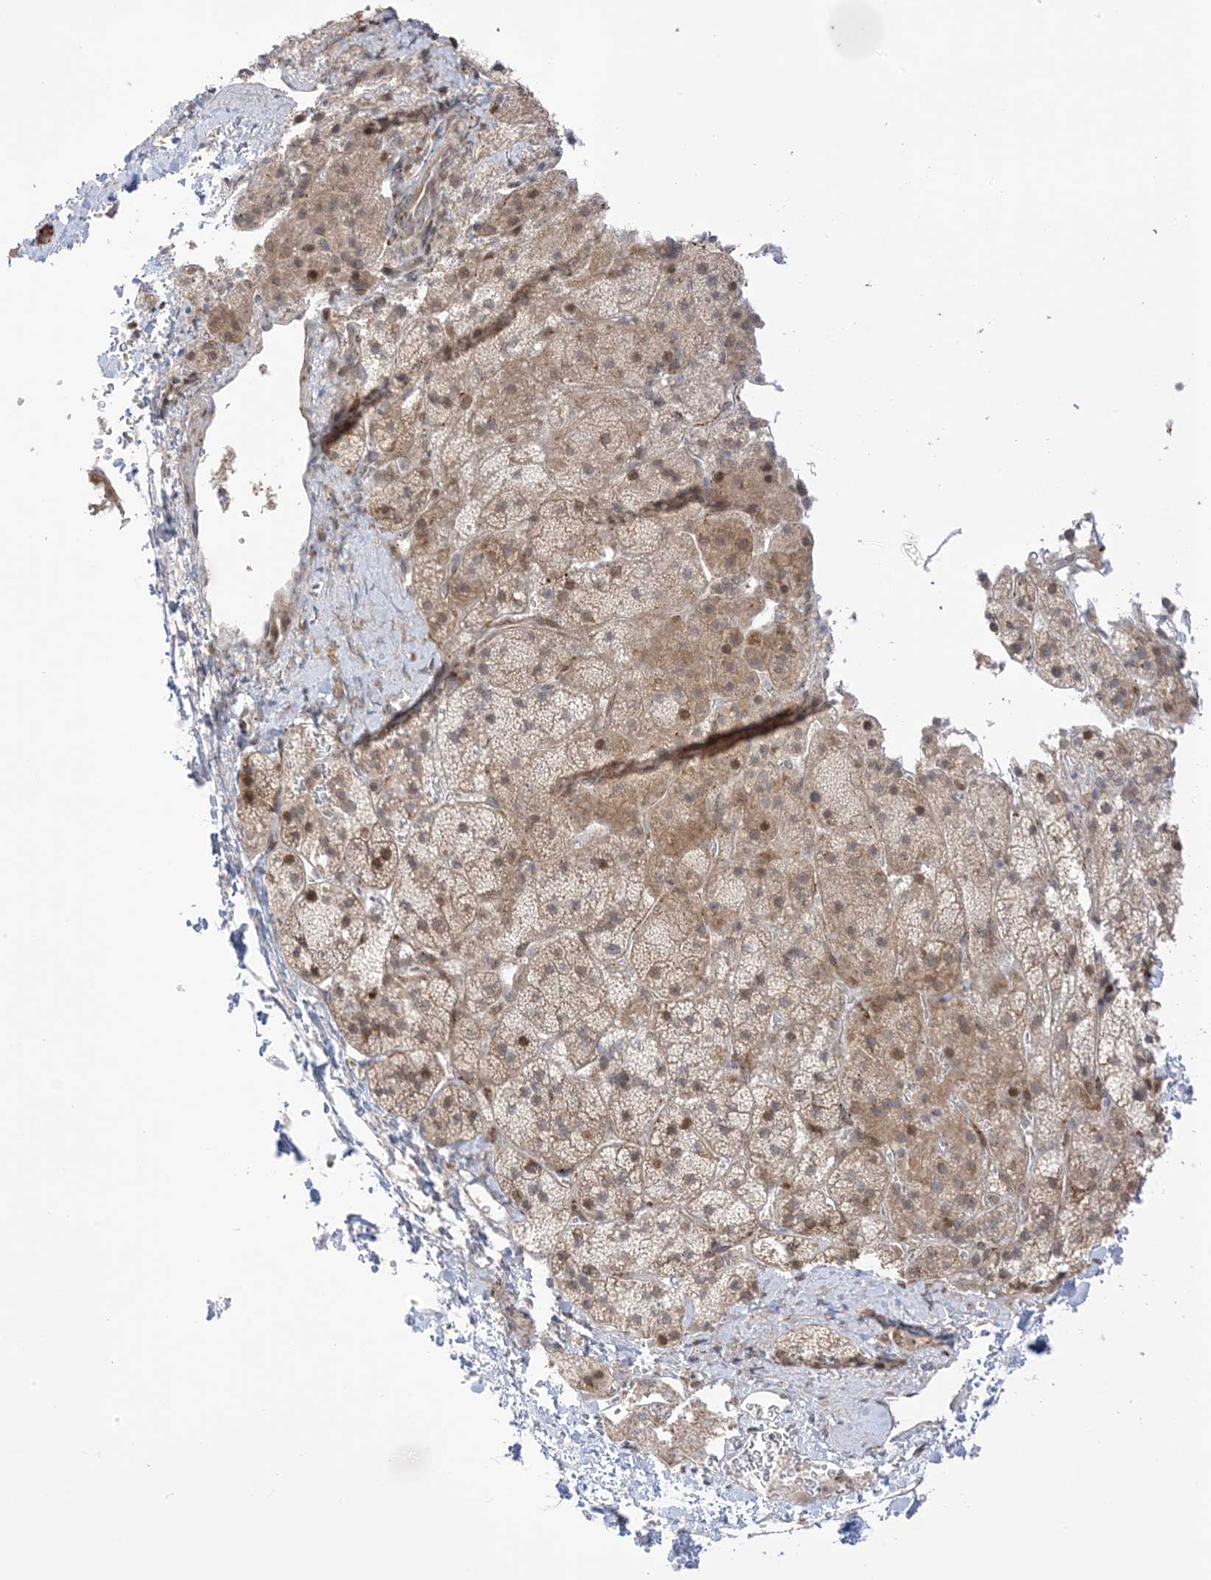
{"staining": {"intensity": "moderate", "quantity": ">75%", "location": "cytoplasmic/membranous,nuclear"}, "tissue": "adrenal gland", "cell_type": "Glandular cells", "image_type": "normal", "snomed": [{"axis": "morphology", "description": "Normal tissue, NOS"}, {"axis": "topography", "description": "Adrenal gland"}], "caption": "A medium amount of moderate cytoplasmic/membranous,nuclear positivity is present in approximately >75% of glandular cells in benign adrenal gland.", "gene": "UBE2E2", "patient": {"sex": "female", "age": 44}}